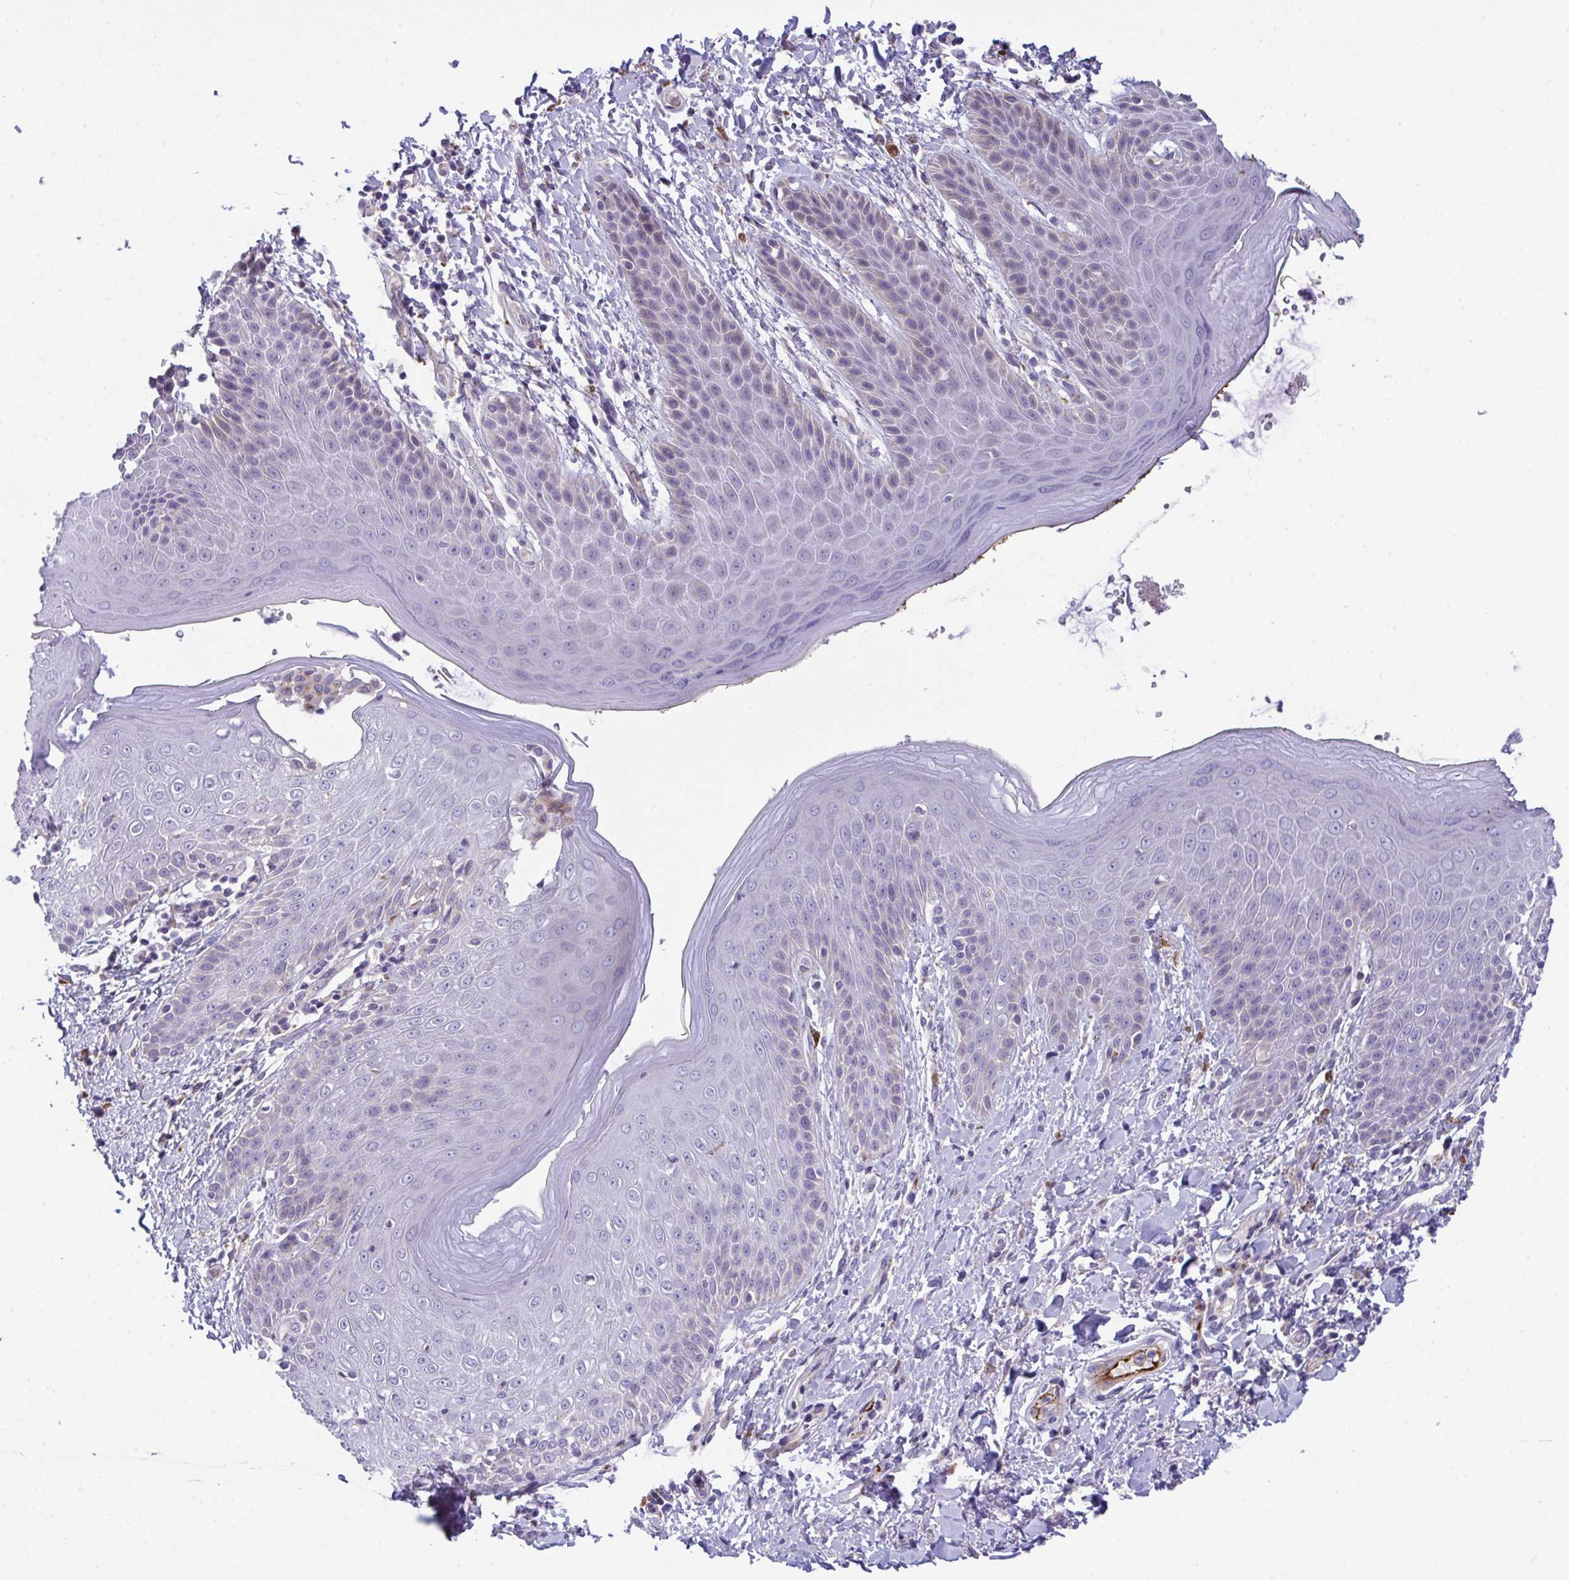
{"staining": {"intensity": "negative", "quantity": "none", "location": "none"}, "tissue": "skin", "cell_type": "Epidermal cells", "image_type": "normal", "snomed": [{"axis": "morphology", "description": "Normal tissue, NOS"}, {"axis": "topography", "description": "Anal"}, {"axis": "topography", "description": "Peripheral nerve tissue"}], "caption": "Immunohistochemical staining of normal skin demonstrates no significant positivity in epidermal cells.", "gene": "TOR1AIP2", "patient": {"sex": "male", "age": 51}}